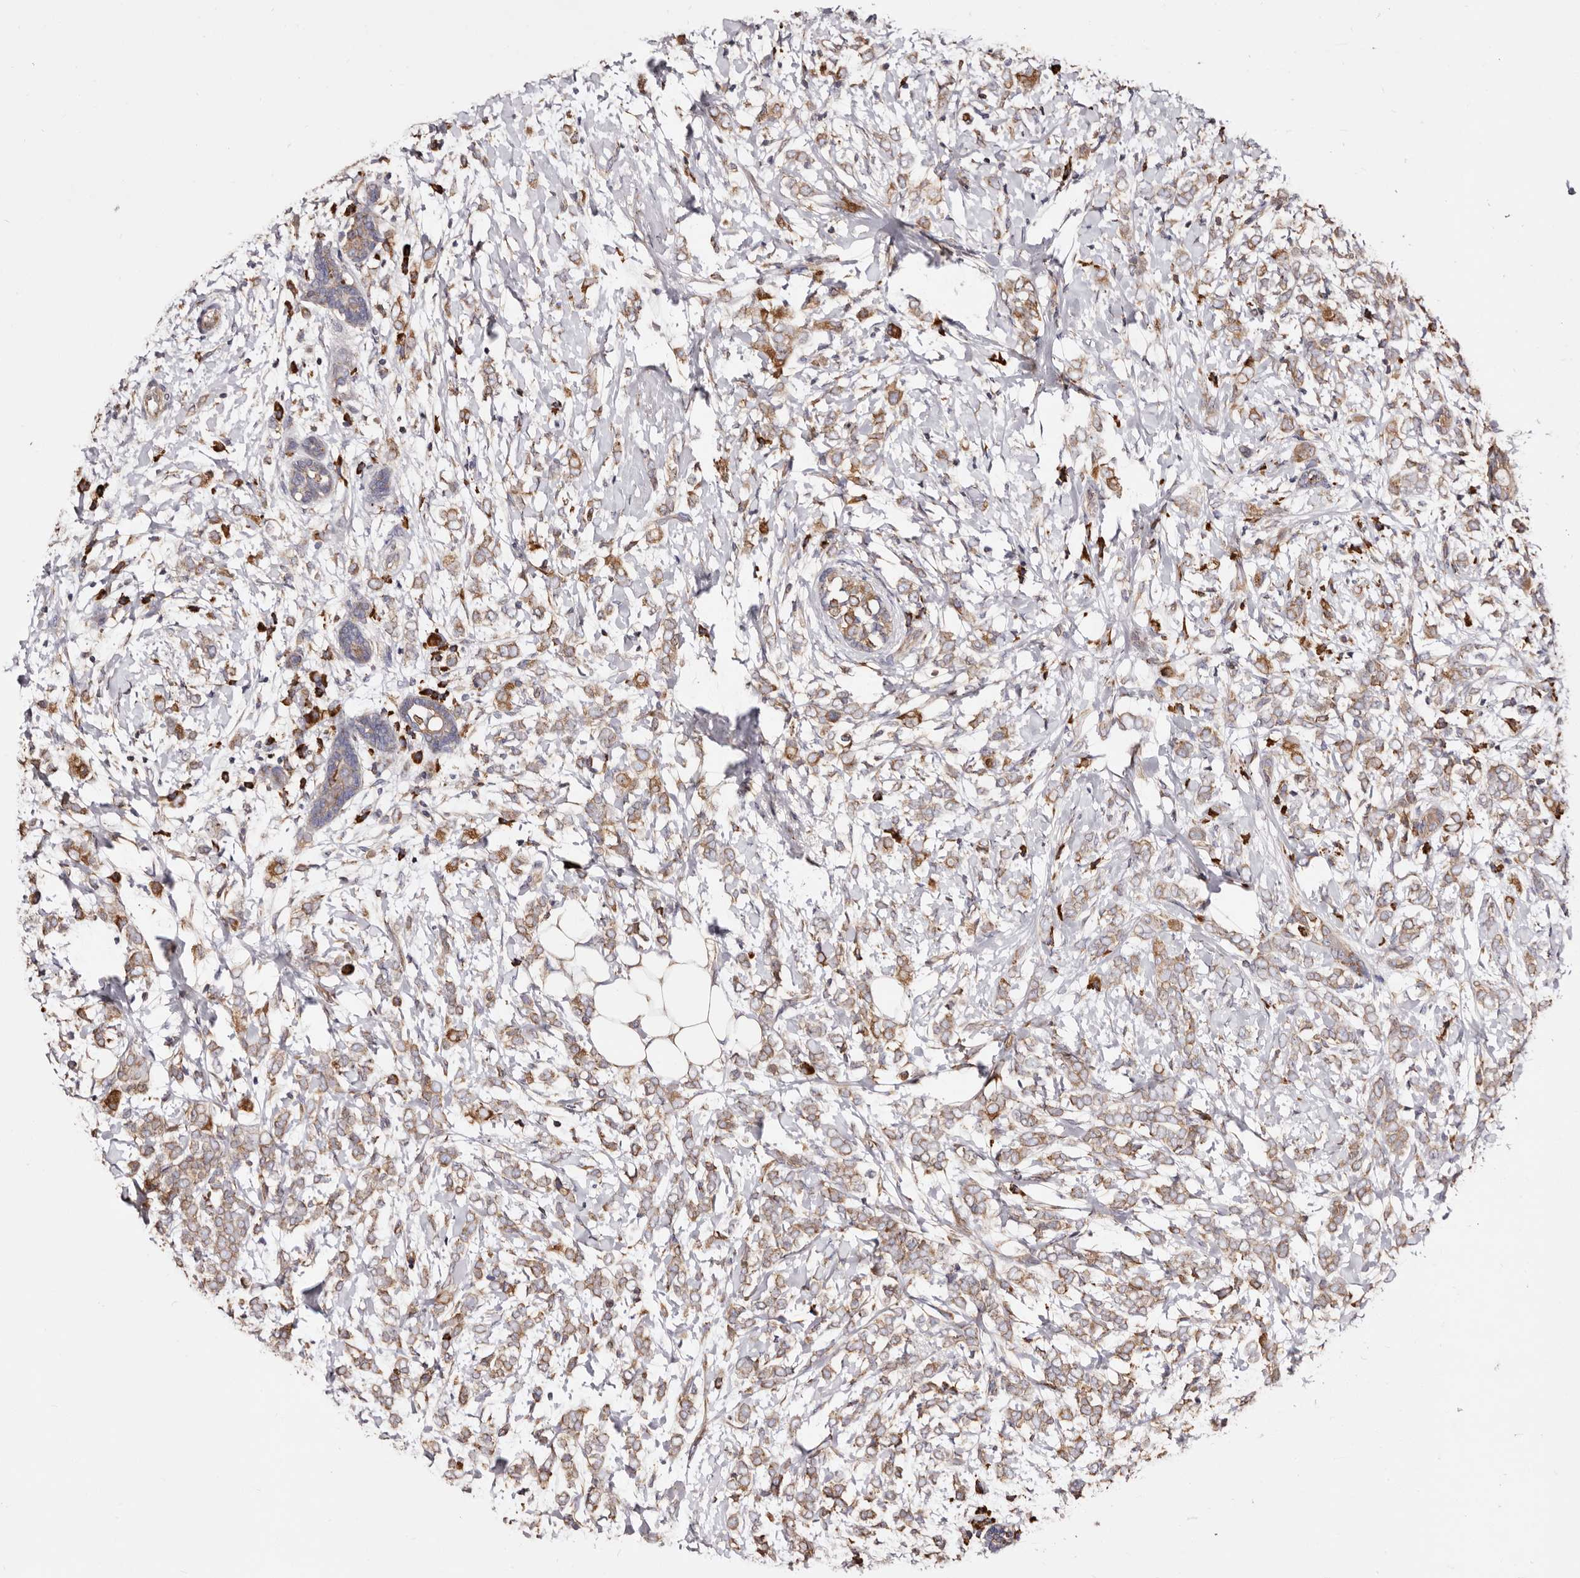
{"staining": {"intensity": "moderate", "quantity": ">75%", "location": "cytoplasmic/membranous"}, "tissue": "breast cancer", "cell_type": "Tumor cells", "image_type": "cancer", "snomed": [{"axis": "morphology", "description": "Normal tissue, NOS"}, {"axis": "morphology", "description": "Lobular carcinoma"}, {"axis": "topography", "description": "Breast"}], "caption": "Immunohistochemistry (IHC) of human breast cancer (lobular carcinoma) reveals medium levels of moderate cytoplasmic/membranous staining in about >75% of tumor cells.", "gene": "ACBD6", "patient": {"sex": "female", "age": 47}}